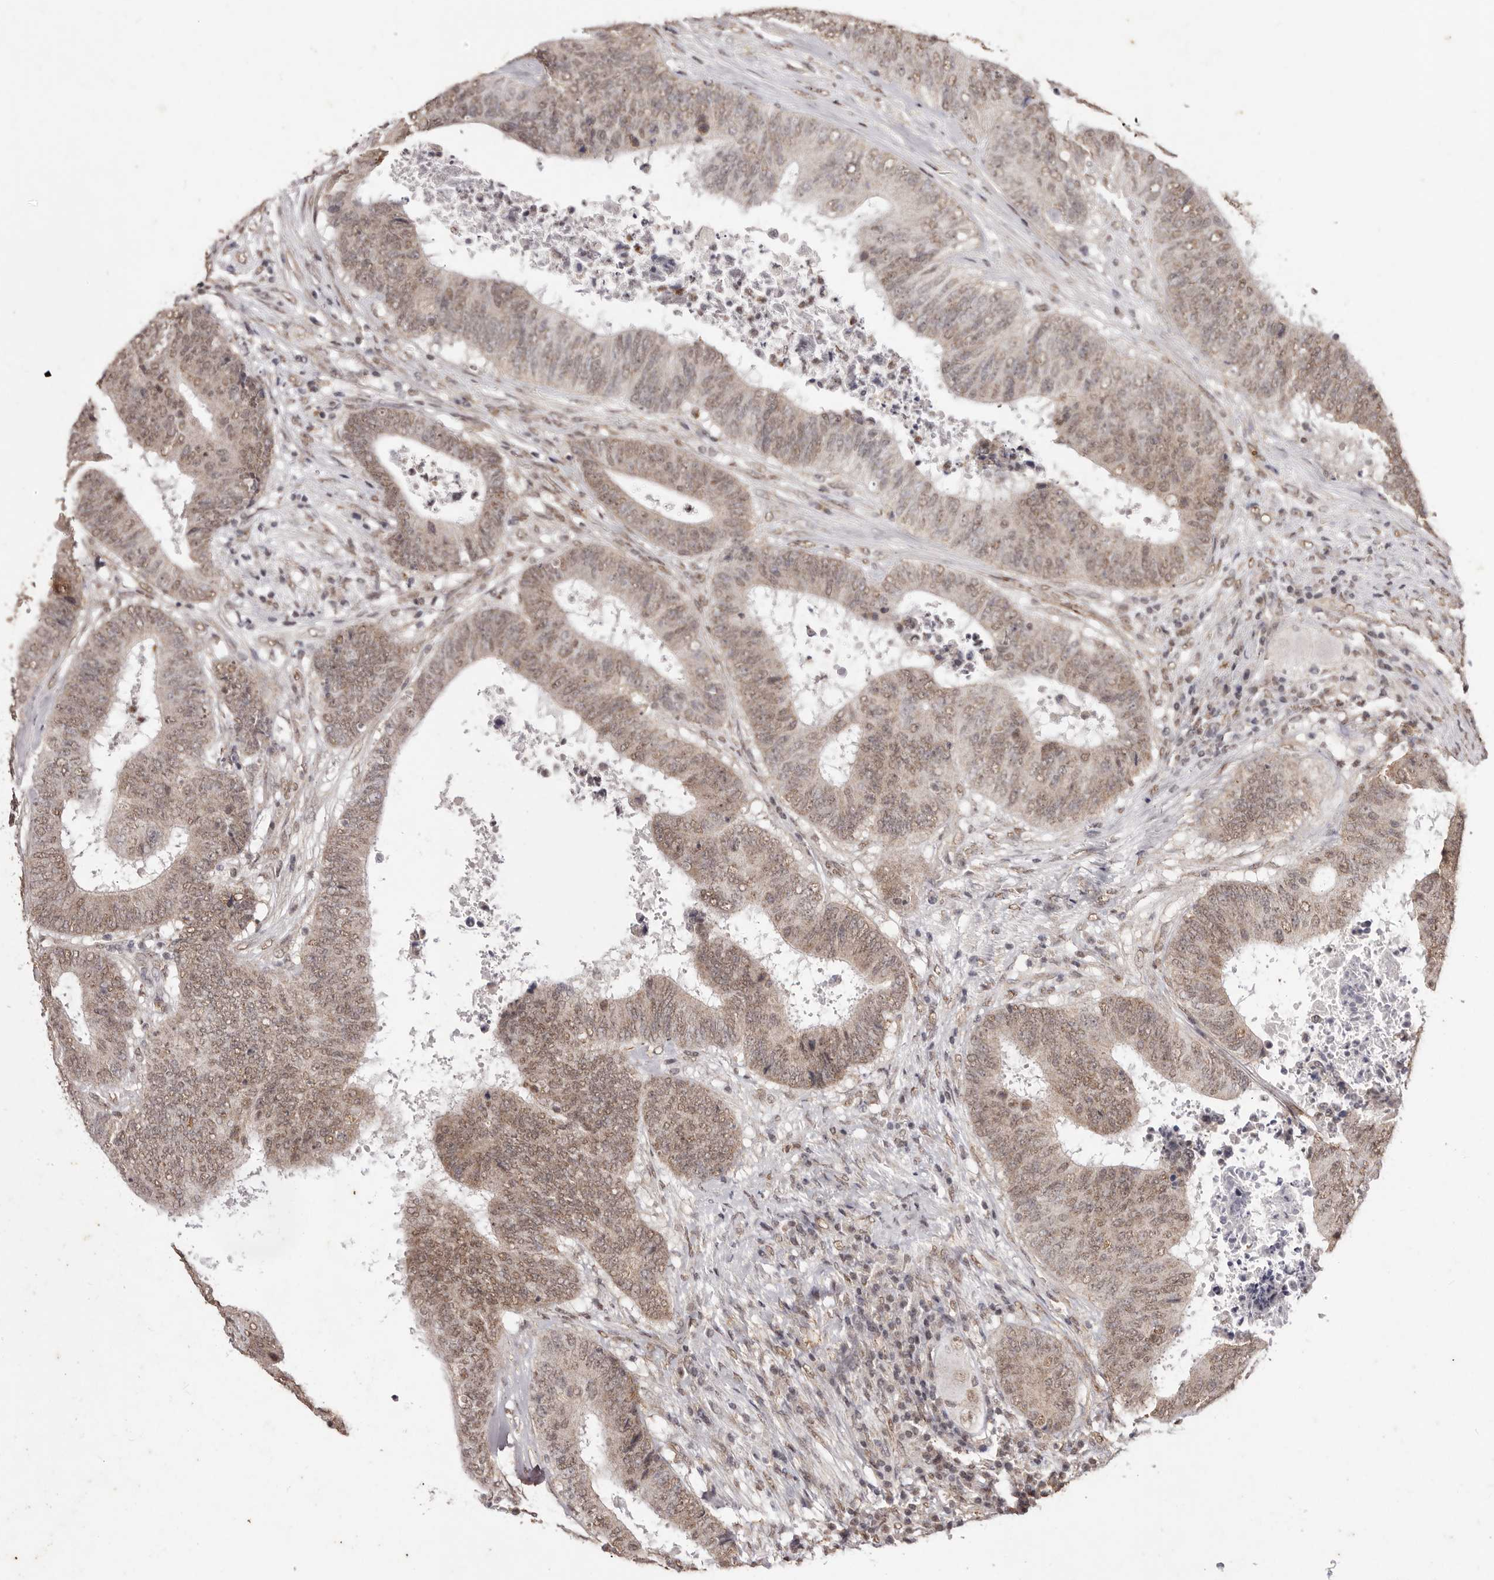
{"staining": {"intensity": "moderate", "quantity": ">75%", "location": "nuclear"}, "tissue": "colorectal cancer", "cell_type": "Tumor cells", "image_type": "cancer", "snomed": [{"axis": "morphology", "description": "Adenocarcinoma, NOS"}, {"axis": "topography", "description": "Rectum"}], "caption": "Immunohistochemistry of adenocarcinoma (colorectal) demonstrates medium levels of moderate nuclear positivity in about >75% of tumor cells. (DAB IHC with brightfield microscopy, high magnification).", "gene": "RPS6KA5", "patient": {"sex": "male", "age": 72}}